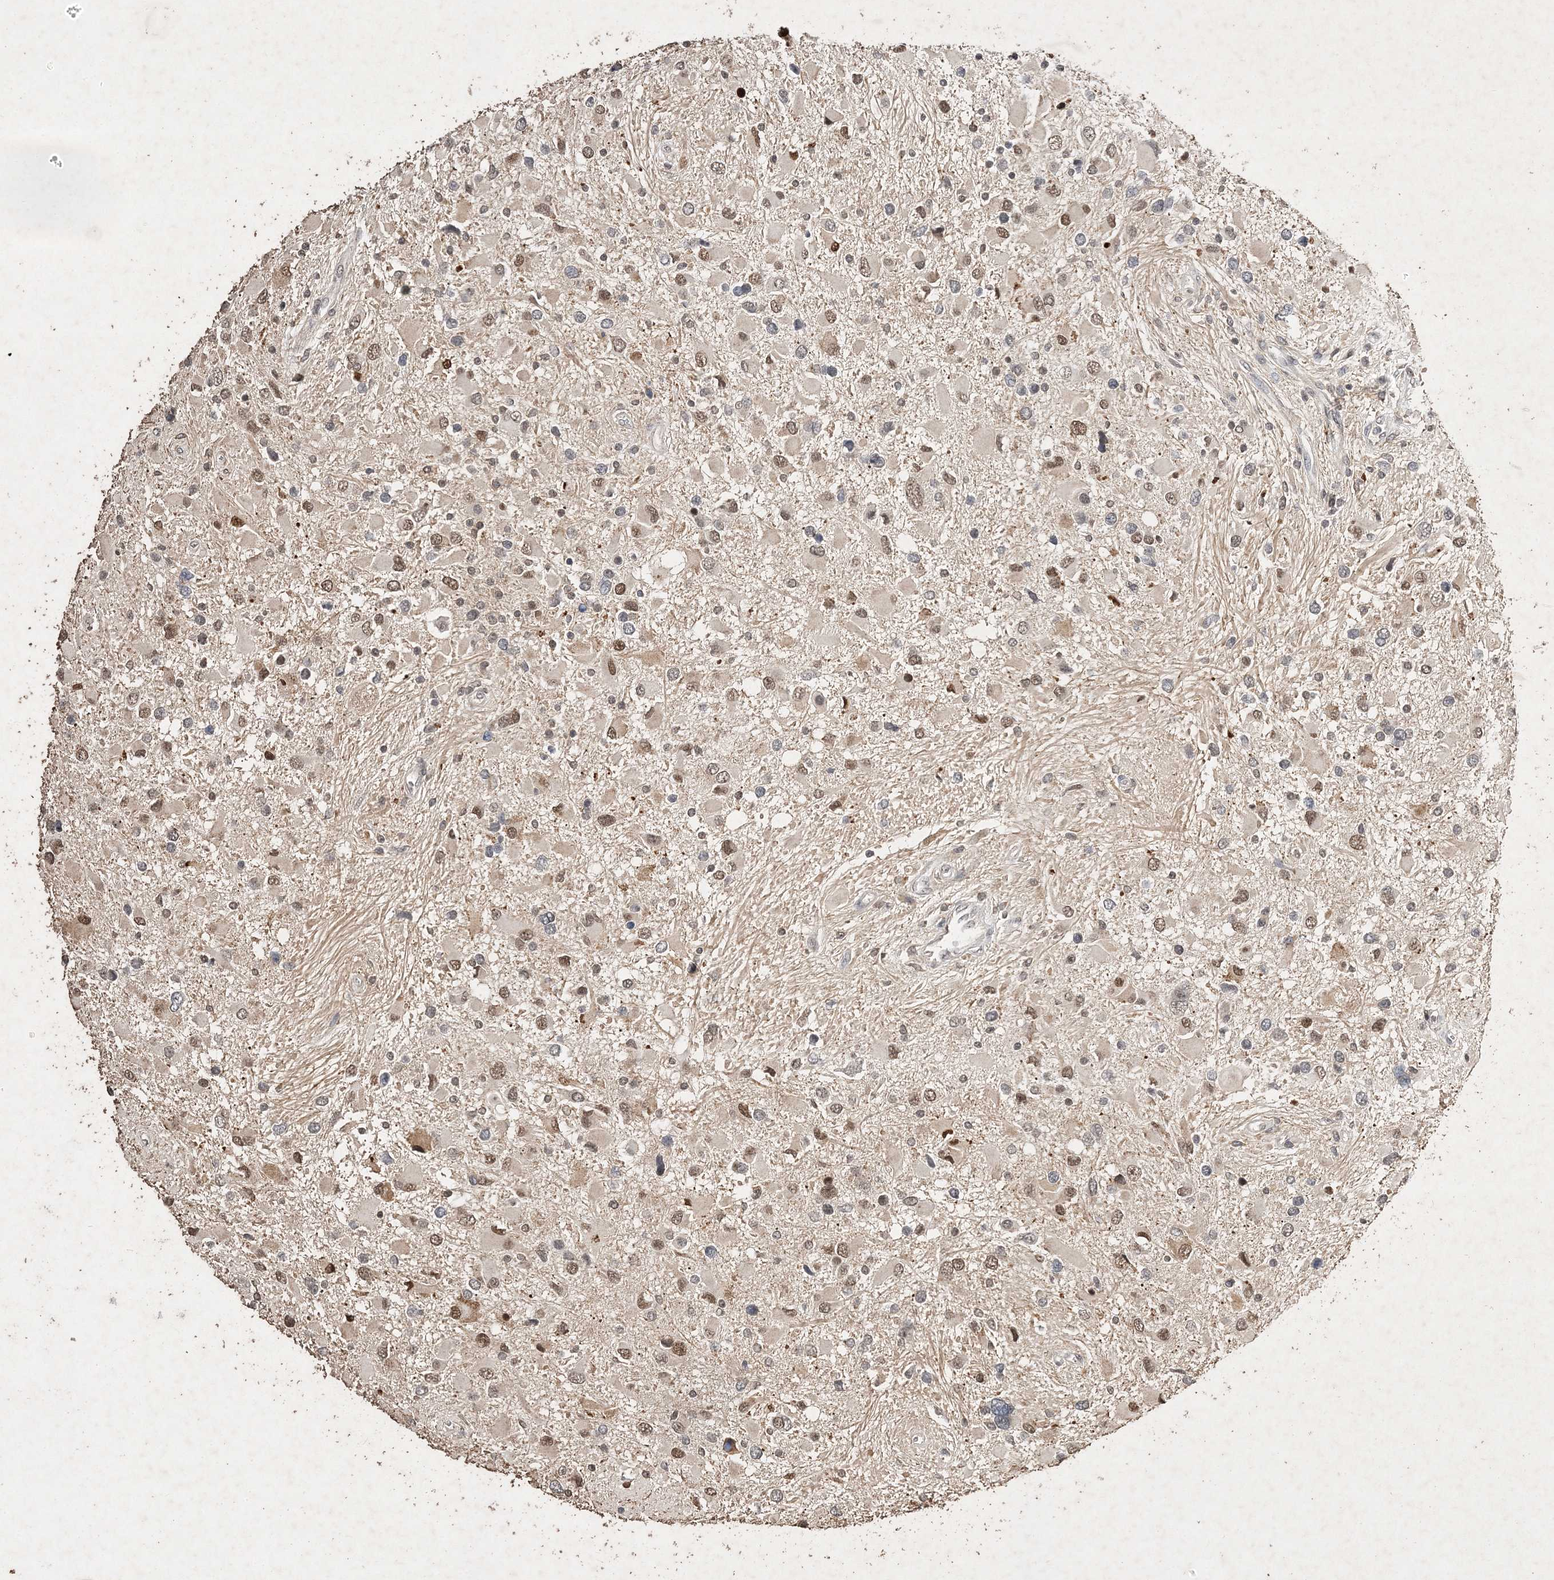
{"staining": {"intensity": "moderate", "quantity": "25%-75%", "location": "nuclear"}, "tissue": "glioma", "cell_type": "Tumor cells", "image_type": "cancer", "snomed": [{"axis": "morphology", "description": "Glioma, malignant, High grade"}, {"axis": "topography", "description": "Brain"}], "caption": "High-grade glioma (malignant) was stained to show a protein in brown. There is medium levels of moderate nuclear staining in about 25%-75% of tumor cells.", "gene": "C3orf38", "patient": {"sex": "male", "age": 53}}